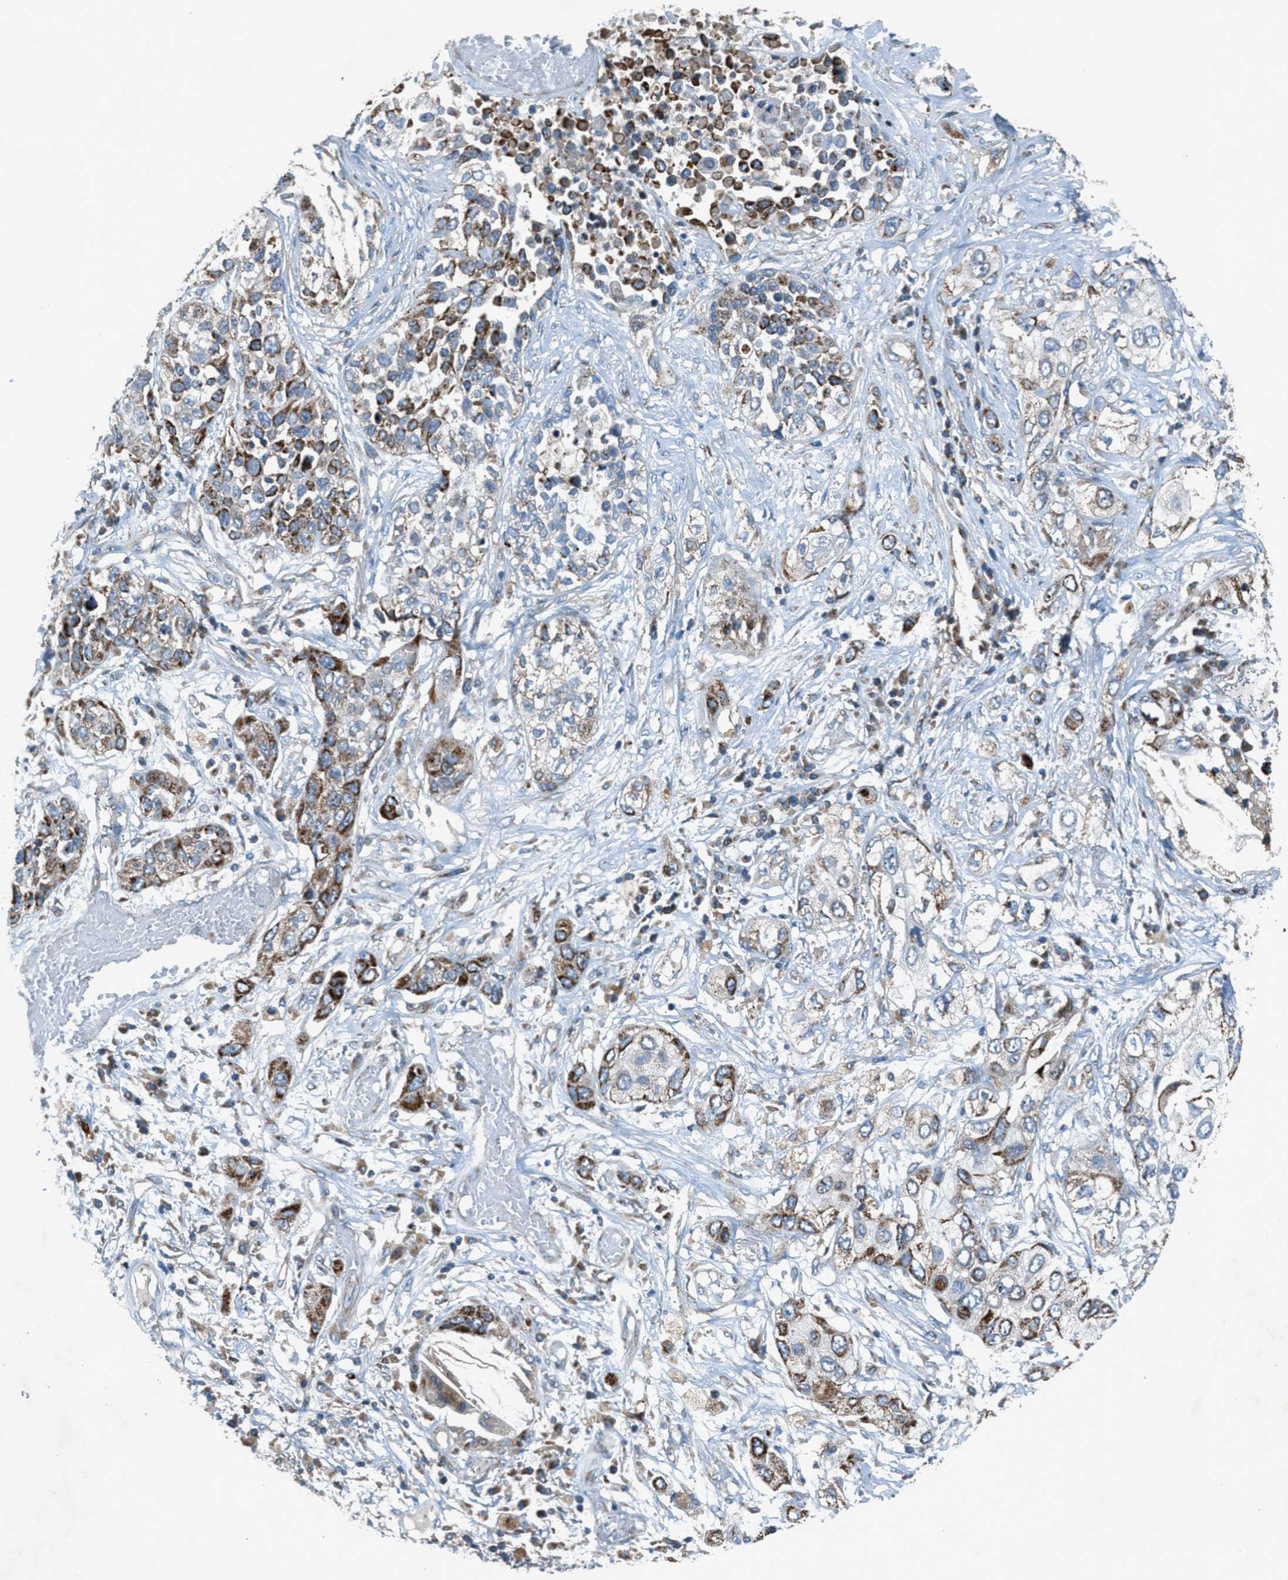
{"staining": {"intensity": "moderate", "quantity": "25%-75%", "location": "cytoplasmic/membranous"}, "tissue": "lung cancer", "cell_type": "Tumor cells", "image_type": "cancer", "snomed": [{"axis": "morphology", "description": "Squamous cell carcinoma, NOS"}, {"axis": "topography", "description": "Lung"}], "caption": "Immunohistochemical staining of human squamous cell carcinoma (lung) shows moderate cytoplasmic/membranous protein expression in about 25%-75% of tumor cells.", "gene": "BCKDK", "patient": {"sex": "male", "age": 71}}